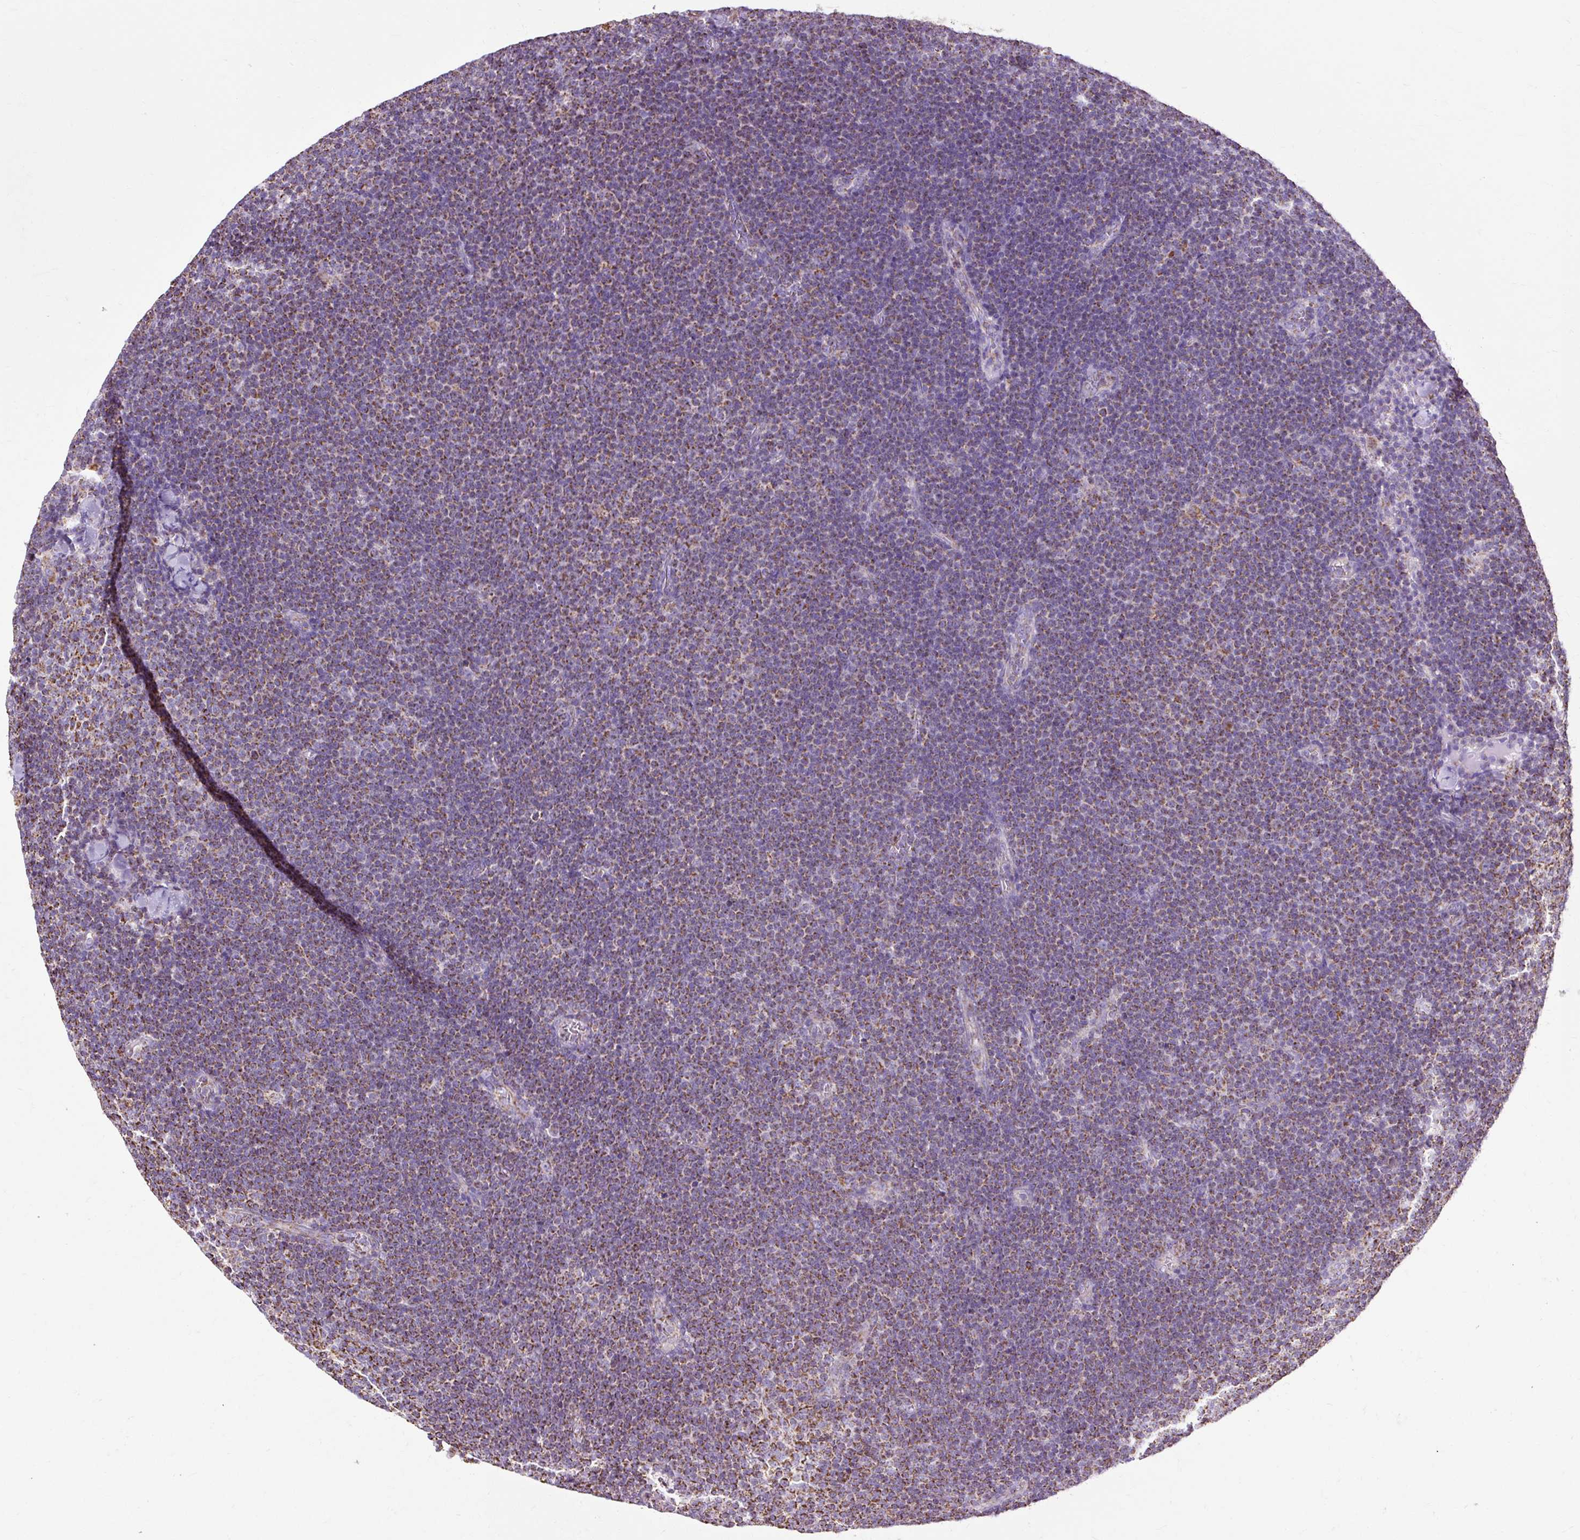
{"staining": {"intensity": "strong", "quantity": ">75%", "location": "cytoplasmic/membranous"}, "tissue": "lymphoma", "cell_type": "Tumor cells", "image_type": "cancer", "snomed": [{"axis": "morphology", "description": "Malignant lymphoma, non-Hodgkin's type, Low grade"}, {"axis": "topography", "description": "Lymph node"}], "caption": "This image reveals immunohistochemistry (IHC) staining of lymphoma, with high strong cytoplasmic/membranous staining in about >75% of tumor cells.", "gene": "DLAT", "patient": {"sex": "male", "age": 48}}